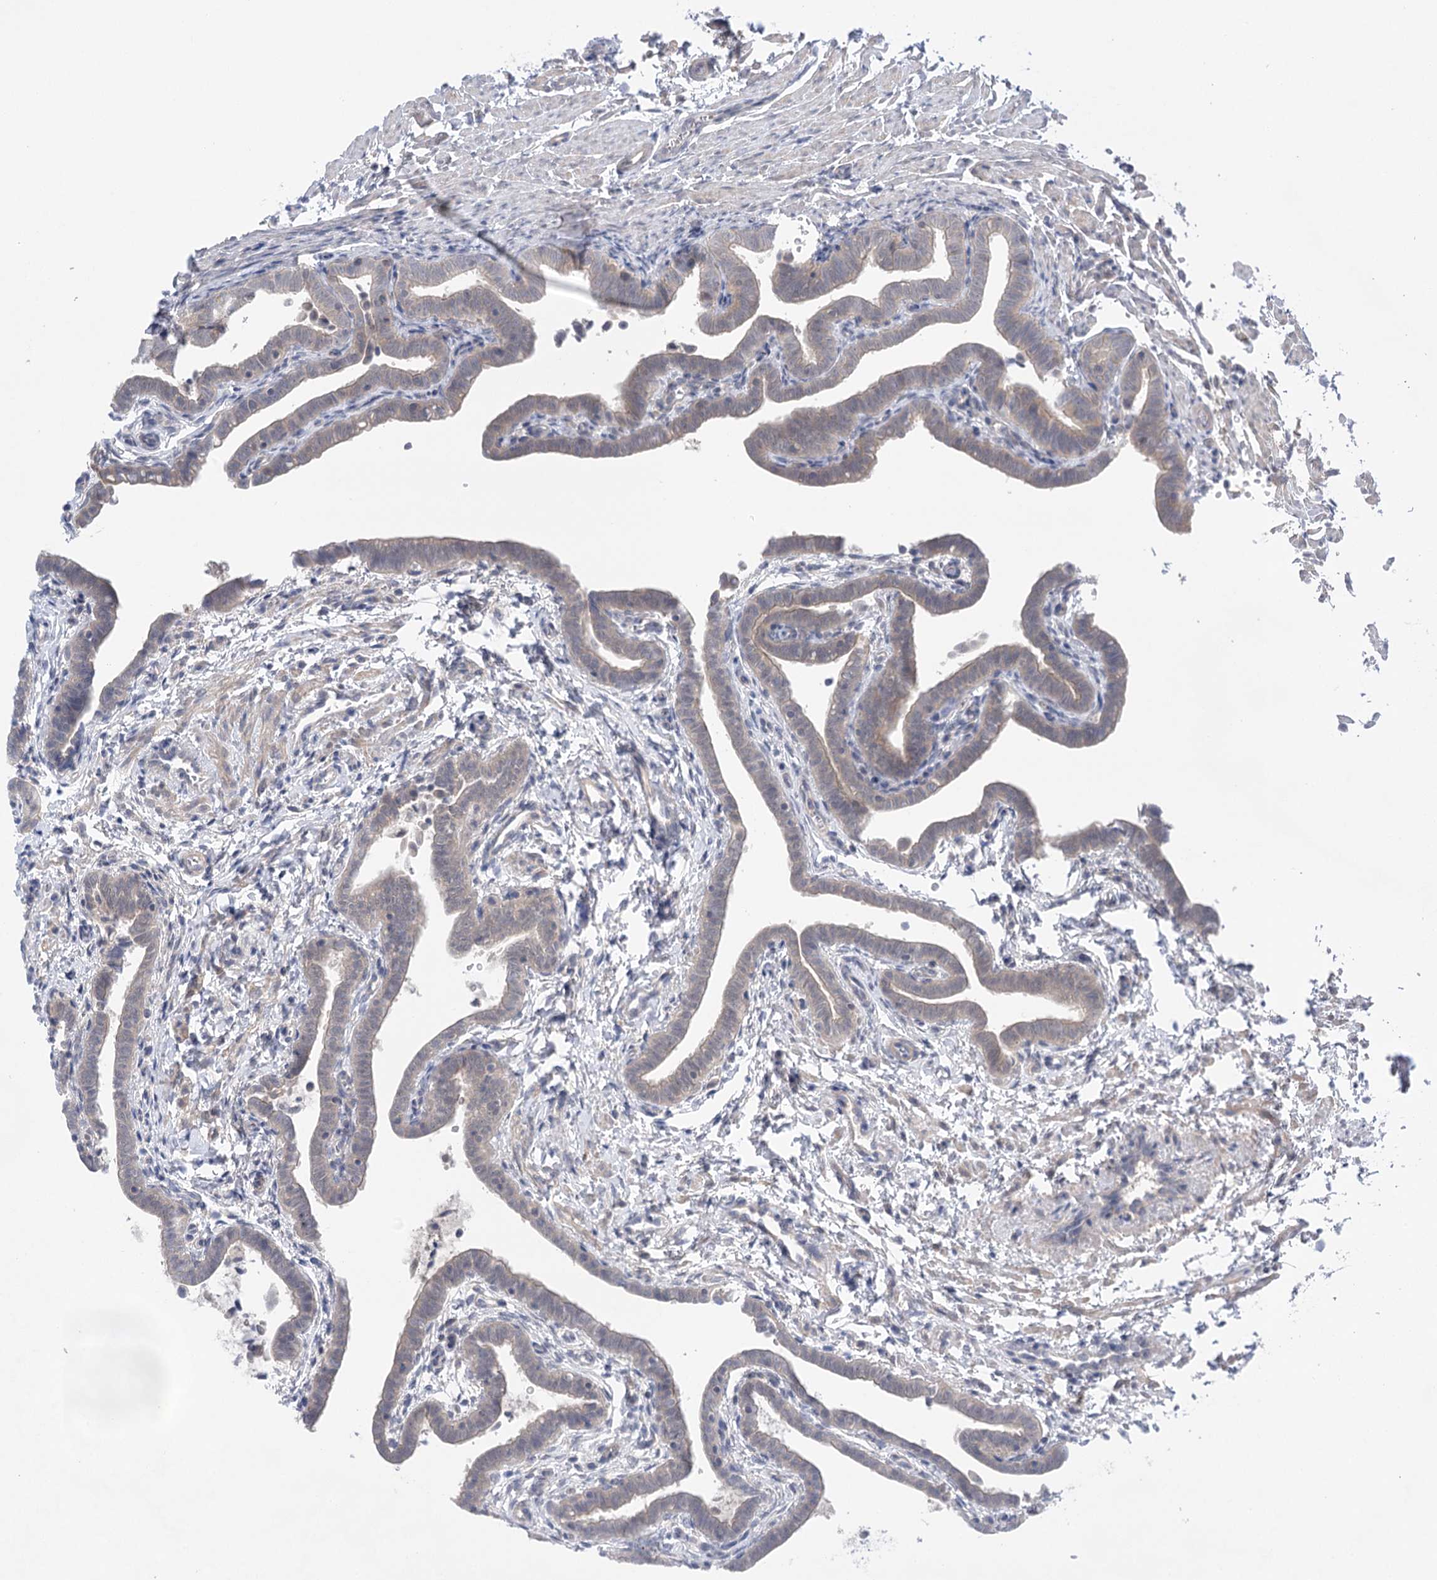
{"staining": {"intensity": "weak", "quantity": "<25%", "location": "cytoplasmic/membranous"}, "tissue": "fallopian tube", "cell_type": "Glandular cells", "image_type": "normal", "snomed": [{"axis": "morphology", "description": "Normal tissue, NOS"}, {"axis": "topography", "description": "Fallopian tube"}], "caption": "Histopathology image shows no significant protein expression in glandular cells of benign fallopian tube. Brightfield microscopy of immunohistochemistry (IHC) stained with DAB (brown) and hematoxylin (blue), captured at high magnification.", "gene": "LALBA", "patient": {"sex": "female", "age": 36}}